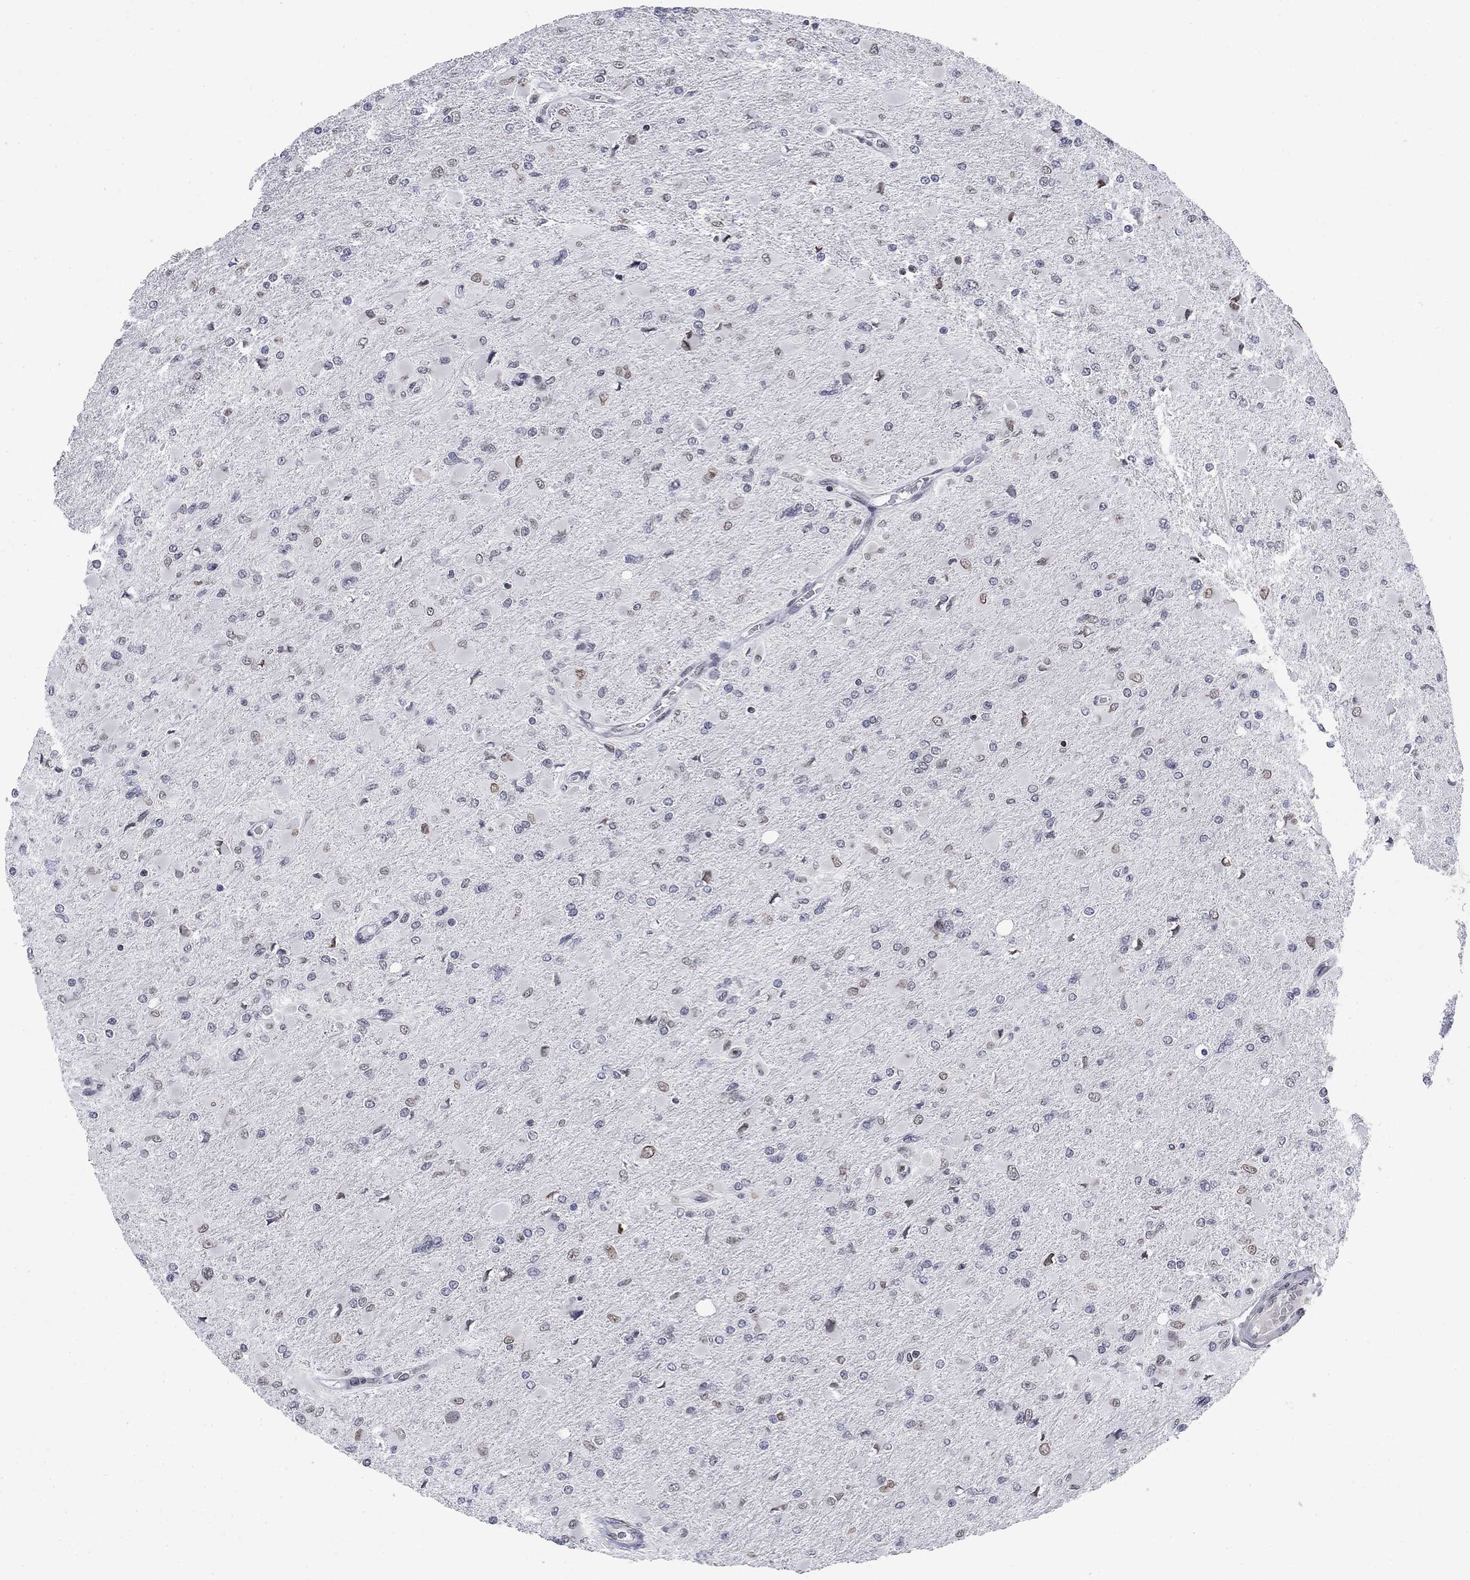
{"staining": {"intensity": "strong", "quantity": "<25%", "location": "cytoplasmic/membranous,nuclear"}, "tissue": "glioma", "cell_type": "Tumor cells", "image_type": "cancer", "snomed": [{"axis": "morphology", "description": "Glioma, malignant, High grade"}, {"axis": "topography", "description": "Cerebral cortex"}], "caption": "A histopathology image of malignant glioma (high-grade) stained for a protein reveals strong cytoplasmic/membranous and nuclear brown staining in tumor cells. (IHC, brightfield microscopy, high magnification).", "gene": "TOR1AIP1", "patient": {"sex": "female", "age": 36}}